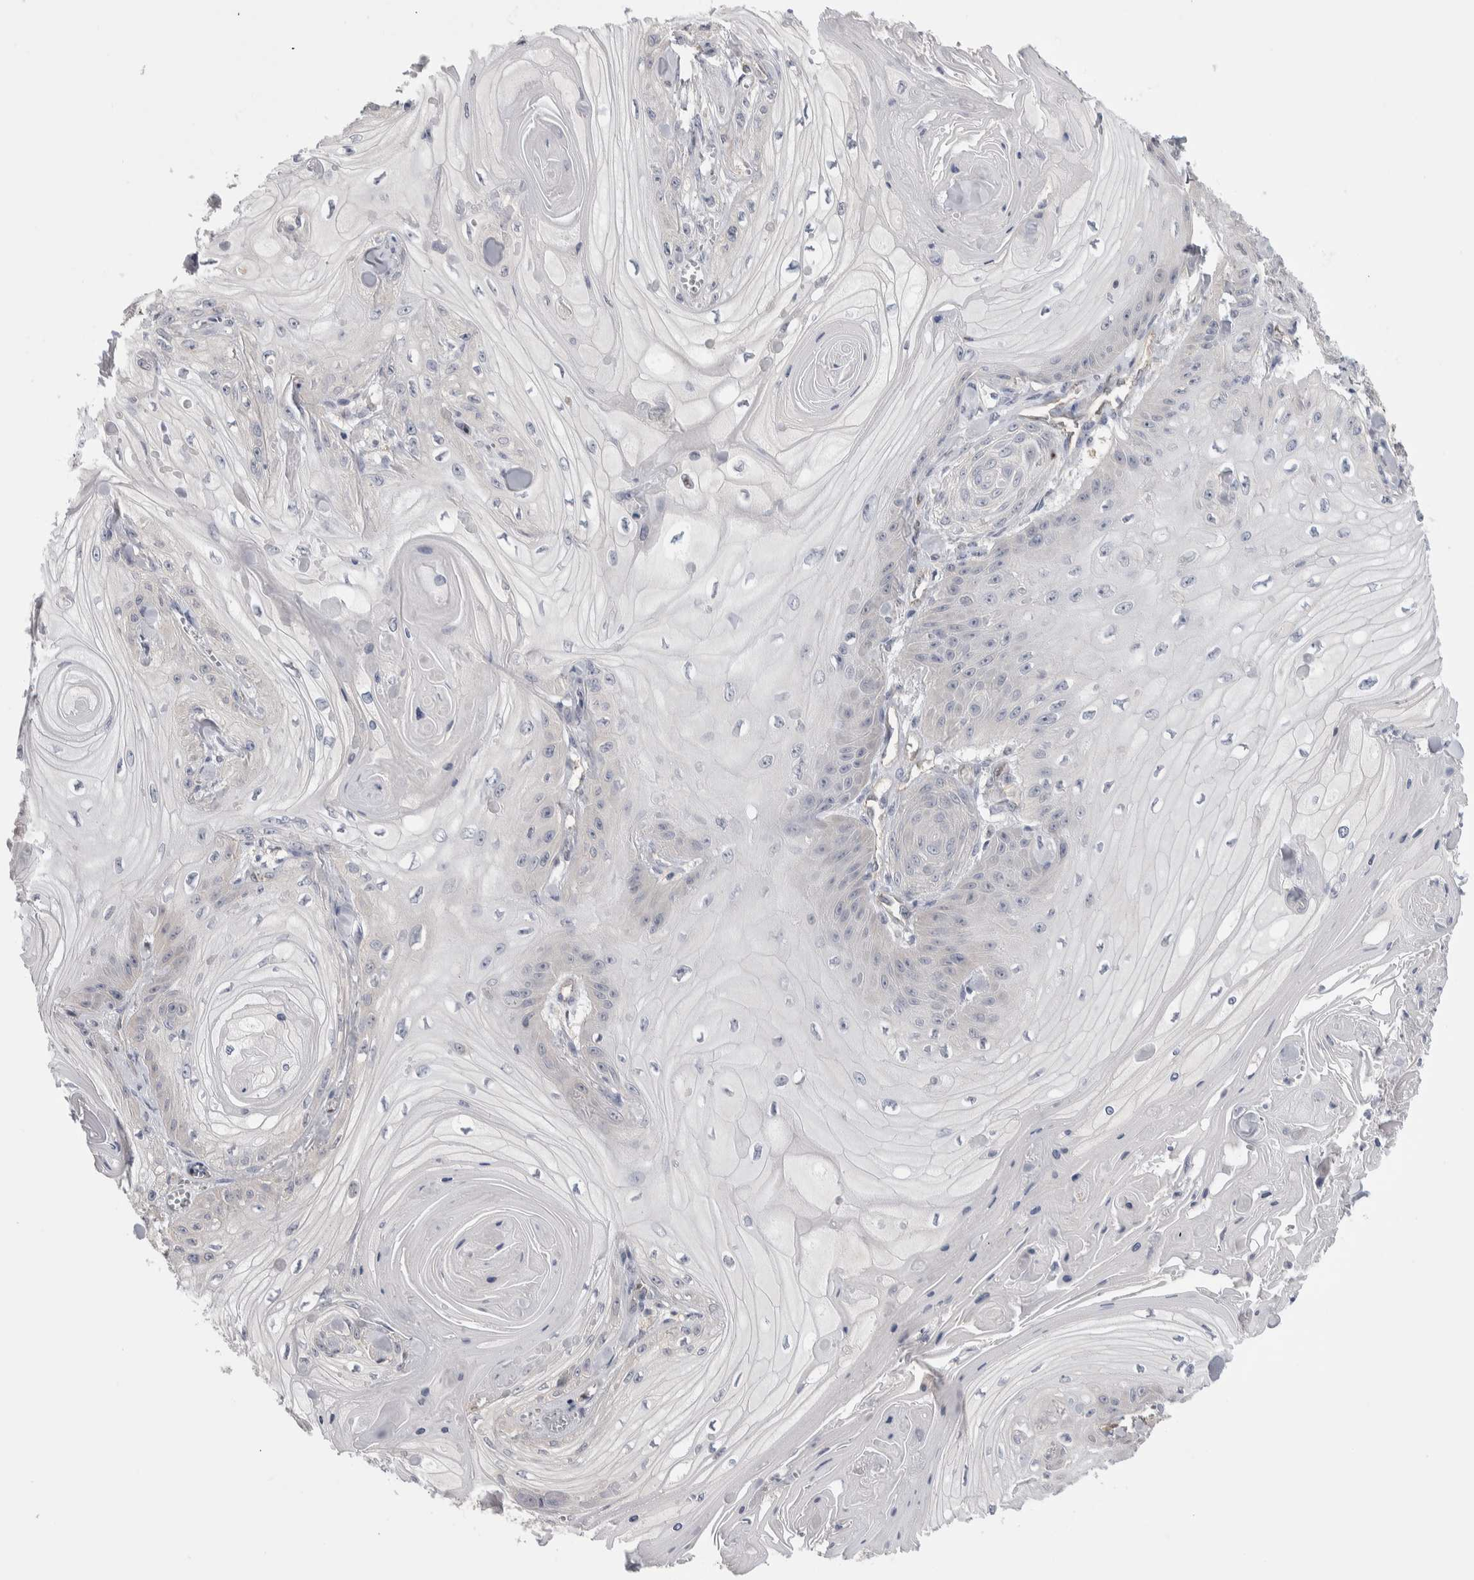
{"staining": {"intensity": "negative", "quantity": "none", "location": "none"}, "tissue": "skin cancer", "cell_type": "Tumor cells", "image_type": "cancer", "snomed": [{"axis": "morphology", "description": "Squamous cell carcinoma, NOS"}, {"axis": "topography", "description": "Skin"}], "caption": "The histopathology image exhibits no significant expression in tumor cells of skin squamous cell carcinoma. (Immunohistochemistry, brightfield microscopy, high magnification).", "gene": "ZBTB49", "patient": {"sex": "male", "age": 74}}